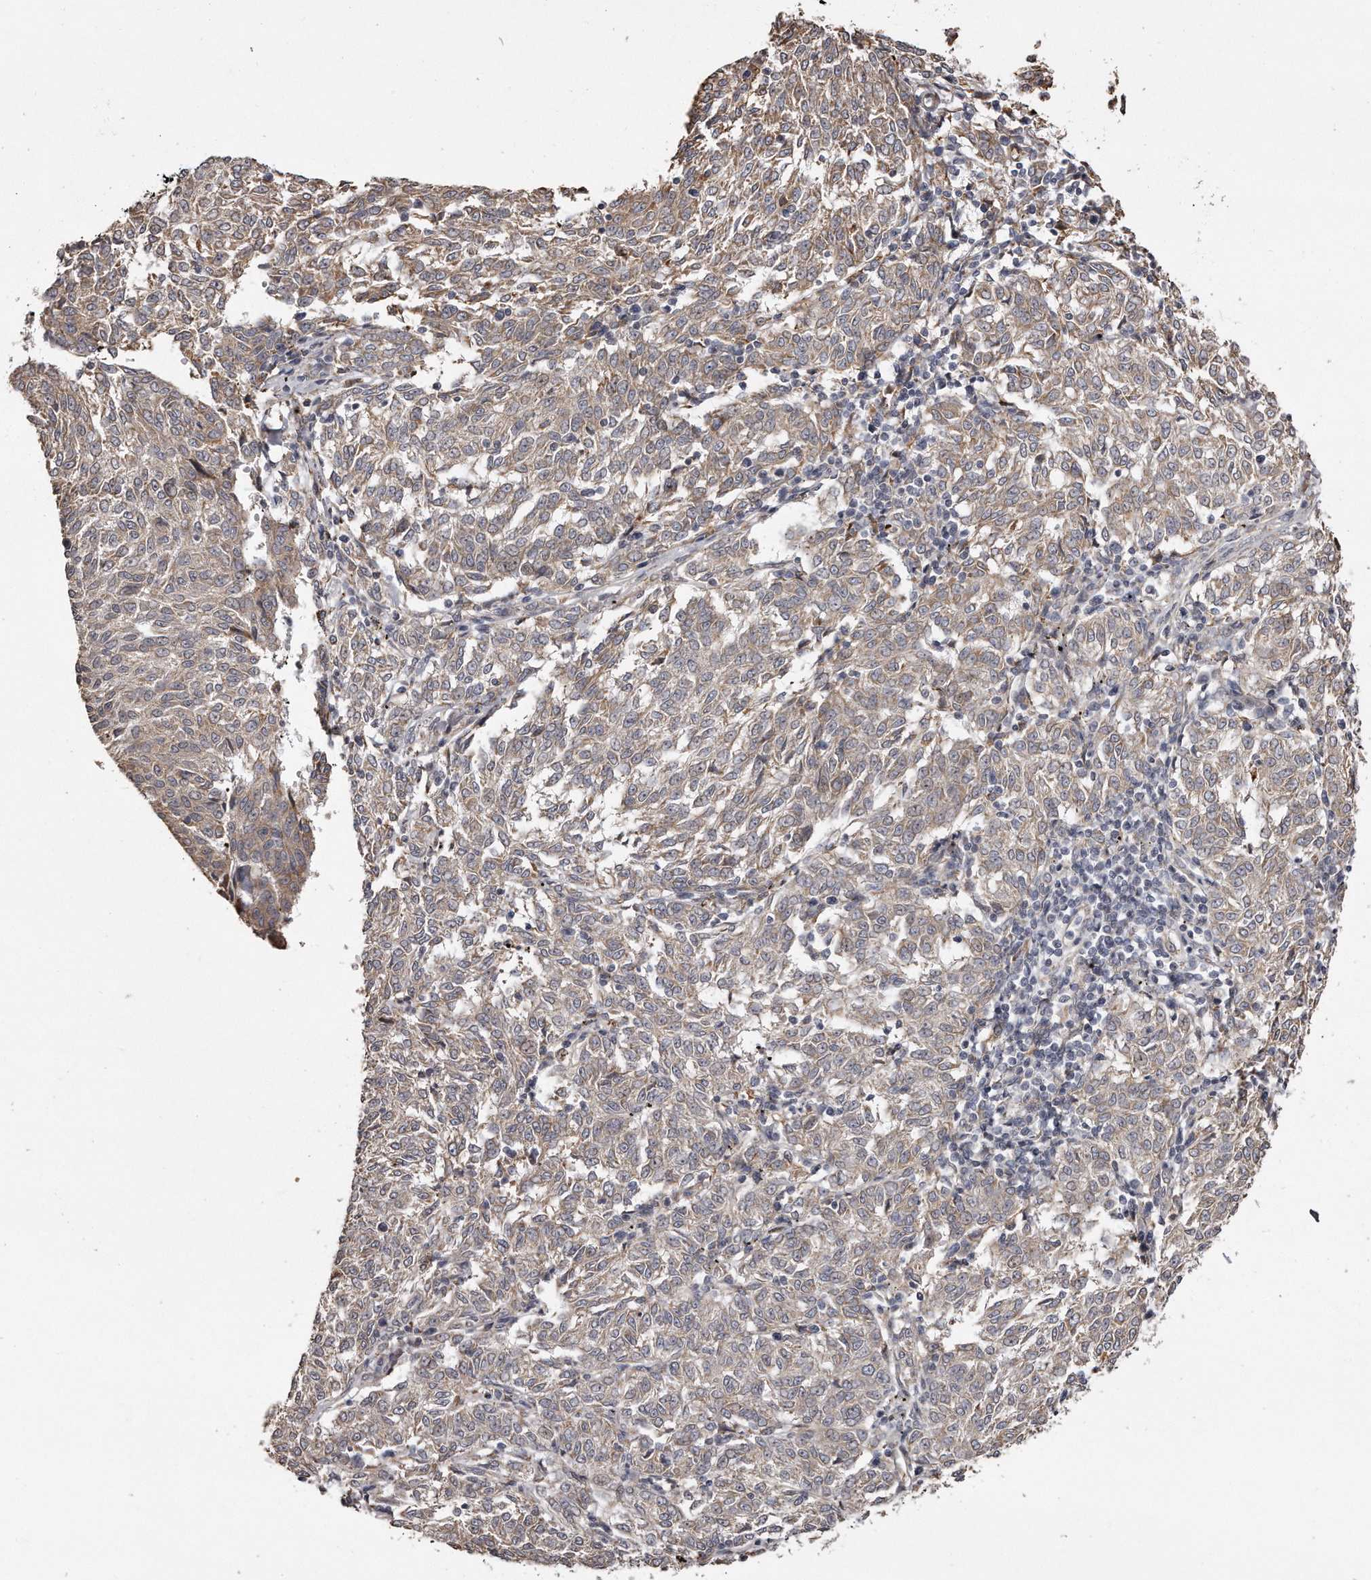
{"staining": {"intensity": "weak", "quantity": ">75%", "location": "cytoplasmic/membranous"}, "tissue": "melanoma", "cell_type": "Tumor cells", "image_type": "cancer", "snomed": [{"axis": "morphology", "description": "Malignant melanoma, NOS"}, {"axis": "topography", "description": "Skin"}], "caption": "The image reveals immunohistochemical staining of melanoma. There is weak cytoplasmic/membranous expression is present in approximately >75% of tumor cells.", "gene": "TRAPPC14", "patient": {"sex": "female", "age": 72}}